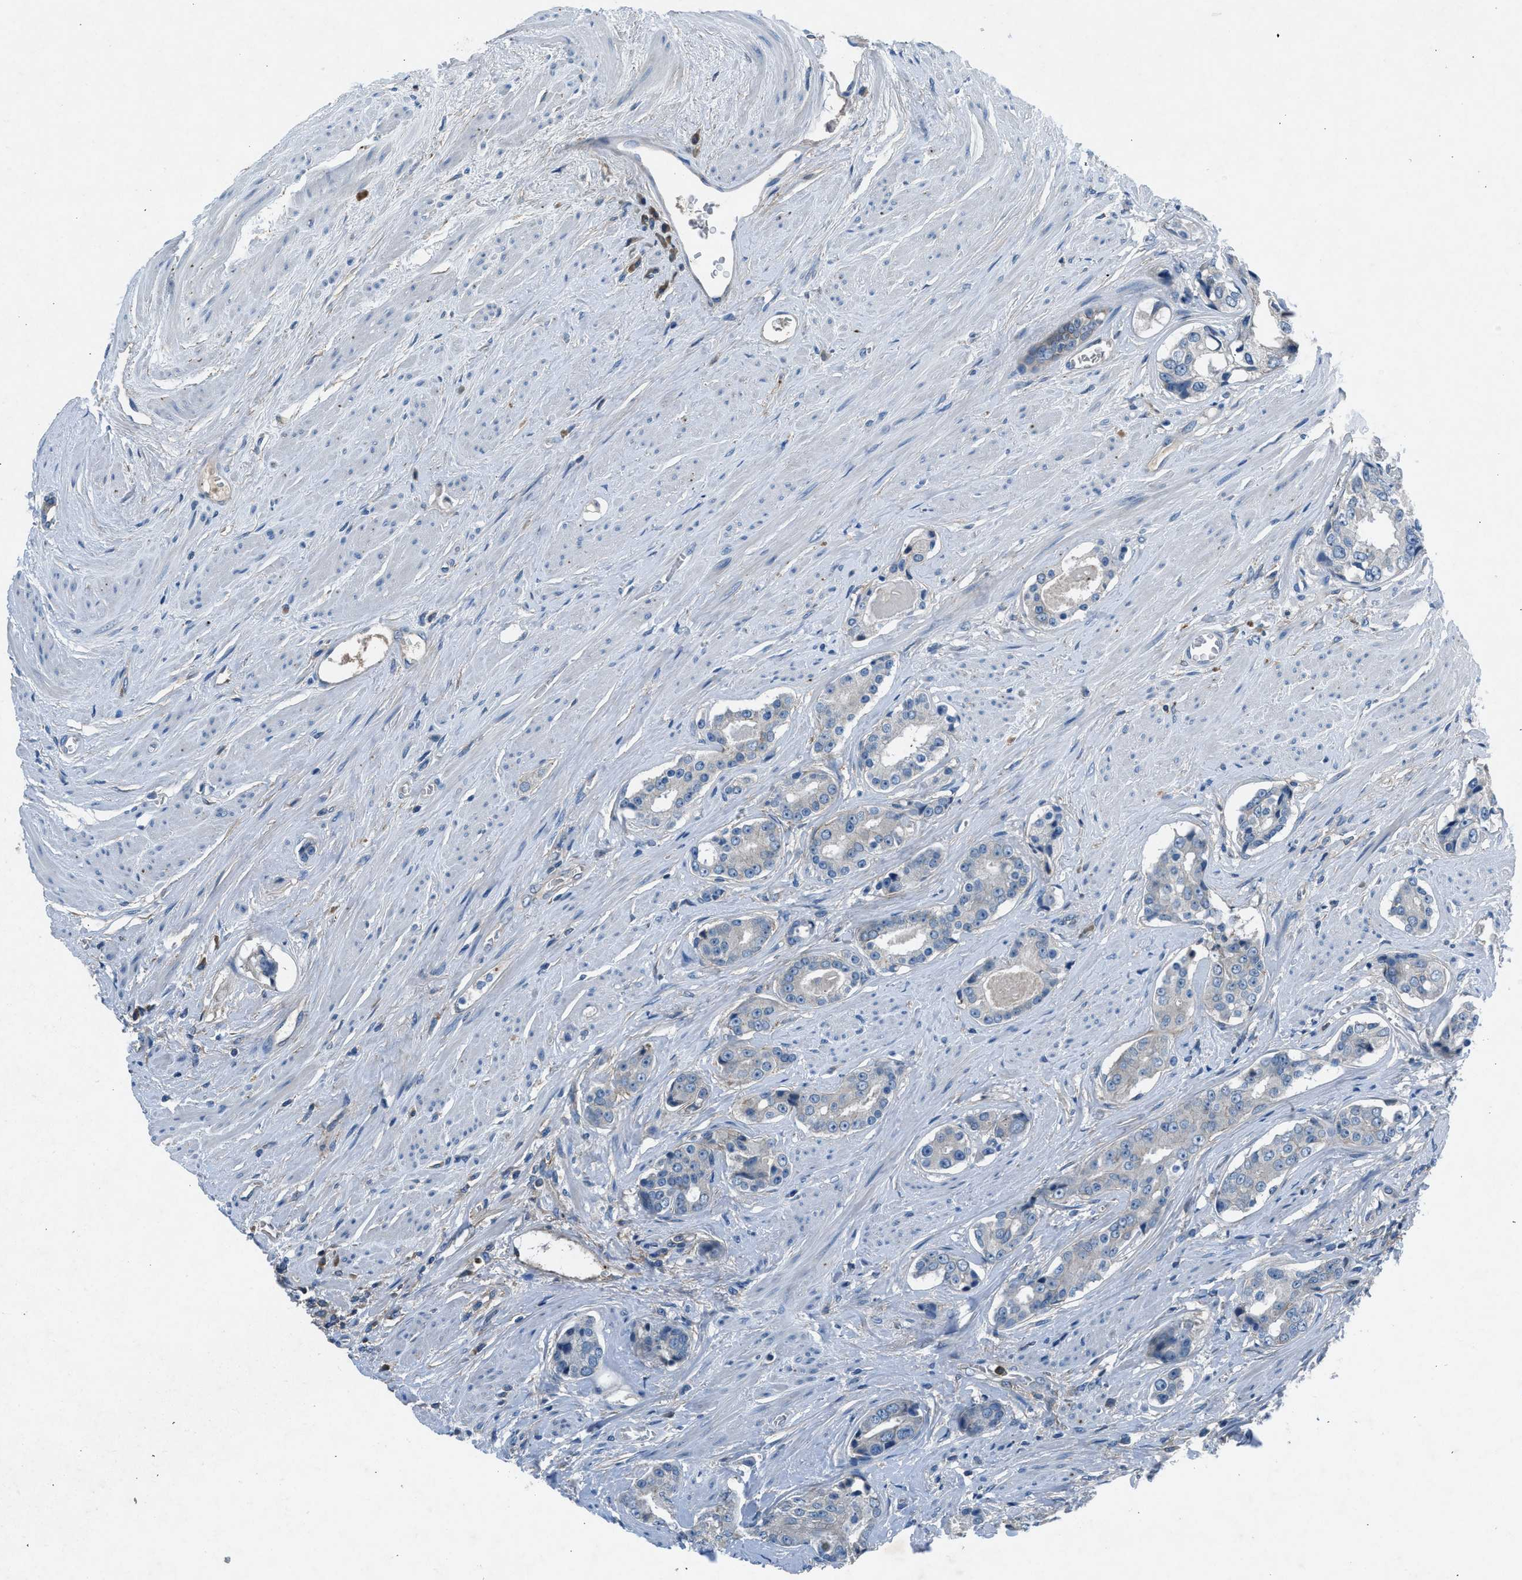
{"staining": {"intensity": "negative", "quantity": "none", "location": "none"}, "tissue": "prostate cancer", "cell_type": "Tumor cells", "image_type": "cancer", "snomed": [{"axis": "morphology", "description": "Adenocarcinoma, High grade"}, {"axis": "topography", "description": "Prostate"}], "caption": "An immunohistochemistry image of prostate cancer is shown. There is no staining in tumor cells of prostate cancer.", "gene": "BMP1", "patient": {"sex": "male", "age": 71}}